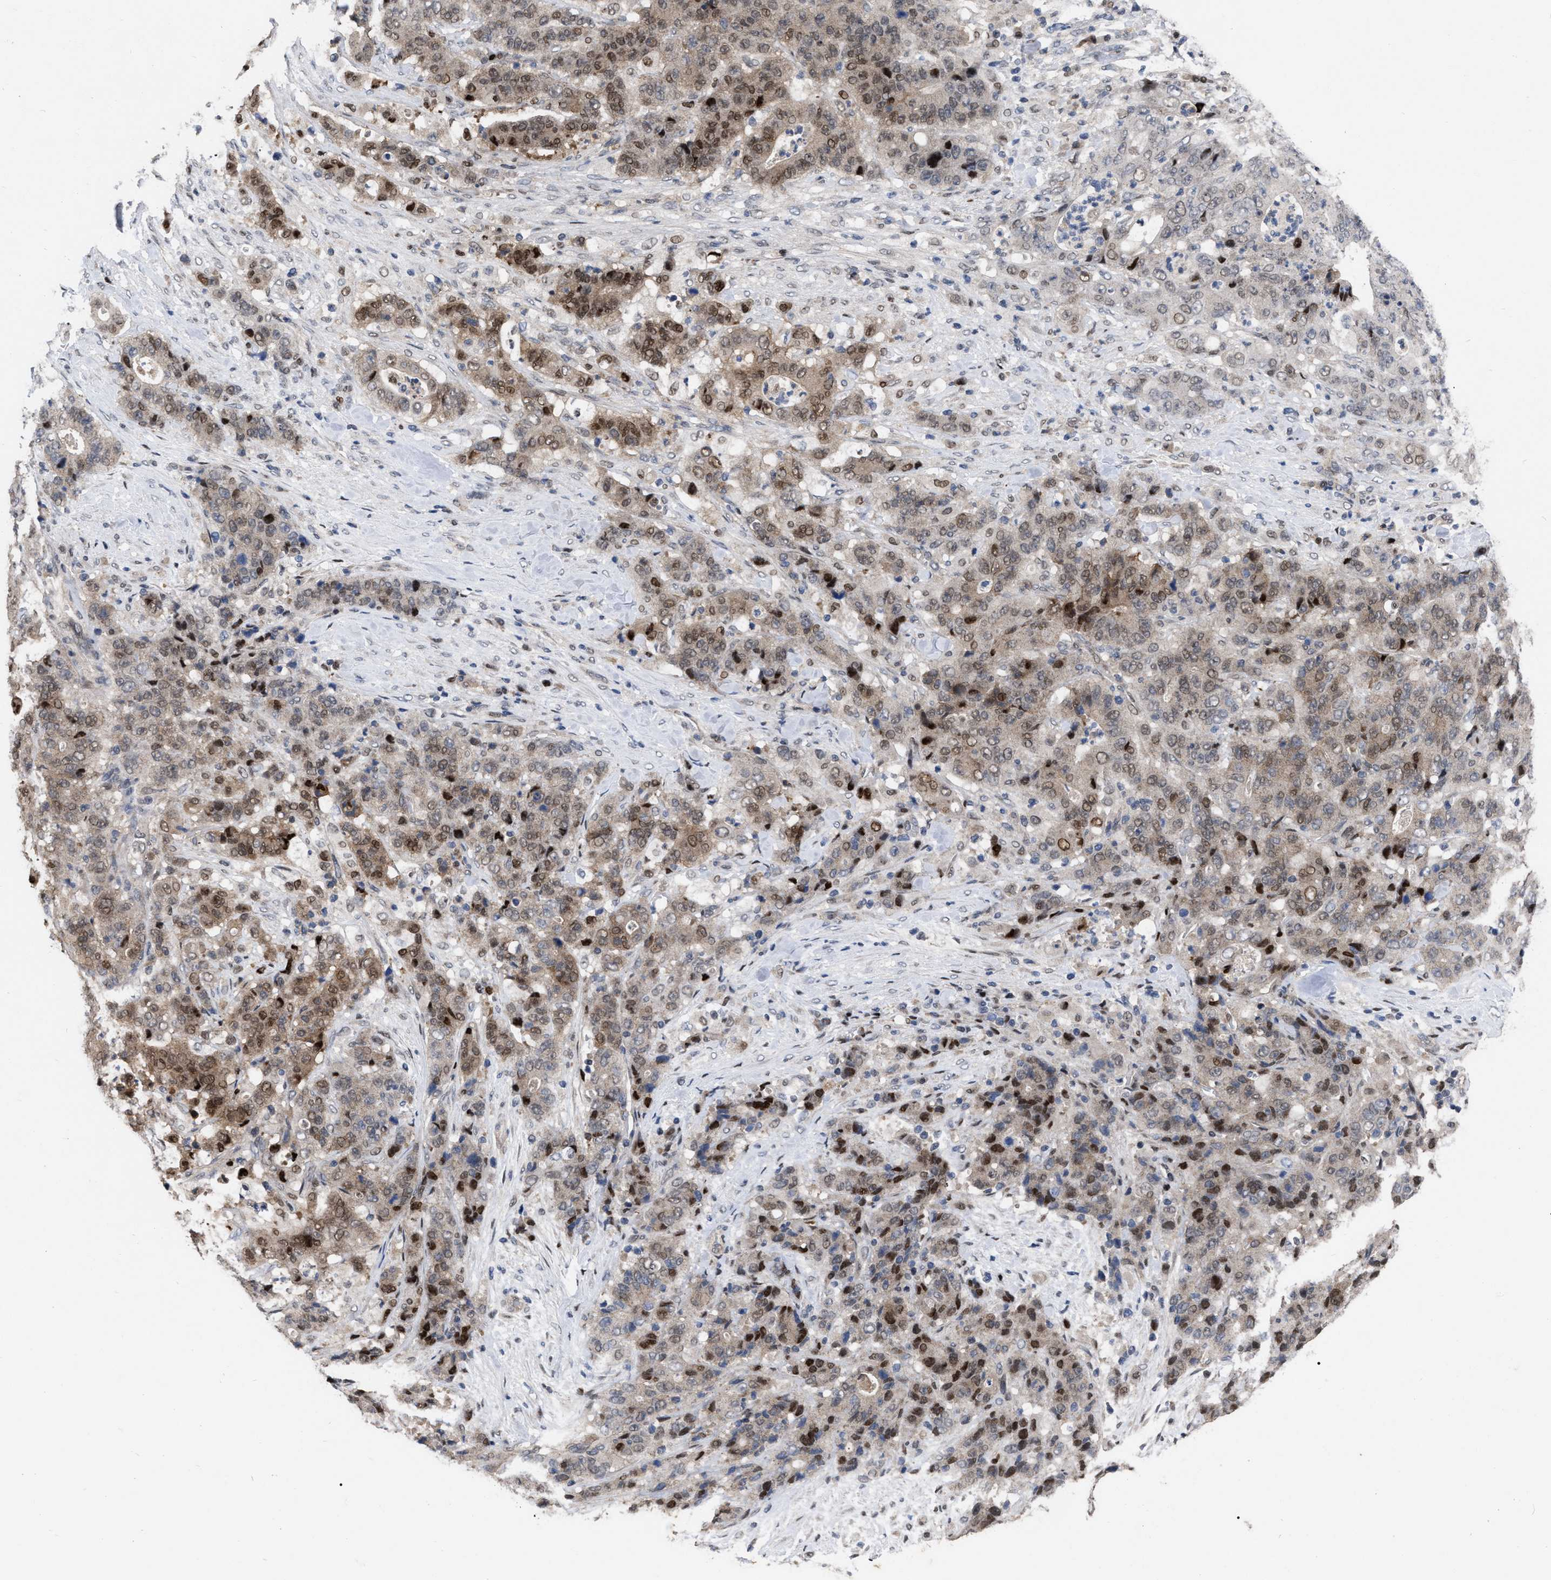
{"staining": {"intensity": "moderate", "quantity": "25%-75%", "location": "cytoplasmic/membranous,nuclear"}, "tissue": "stomach cancer", "cell_type": "Tumor cells", "image_type": "cancer", "snomed": [{"axis": "morphology", "description": "Adenocarcinoma, NOS"}, {"axis": "topography", "description": "Stomach"}], "caption": "Moderate cytoplasmic/membranous and nuclear staining is appreciated in approximately 25%-75% of tumor cells in stomach adenocarcinoma. (Brightfield microscopy of DAB IHC at high magnification).", "gene": "MDM4", "patient": {"sex": "female", "age": 73}}